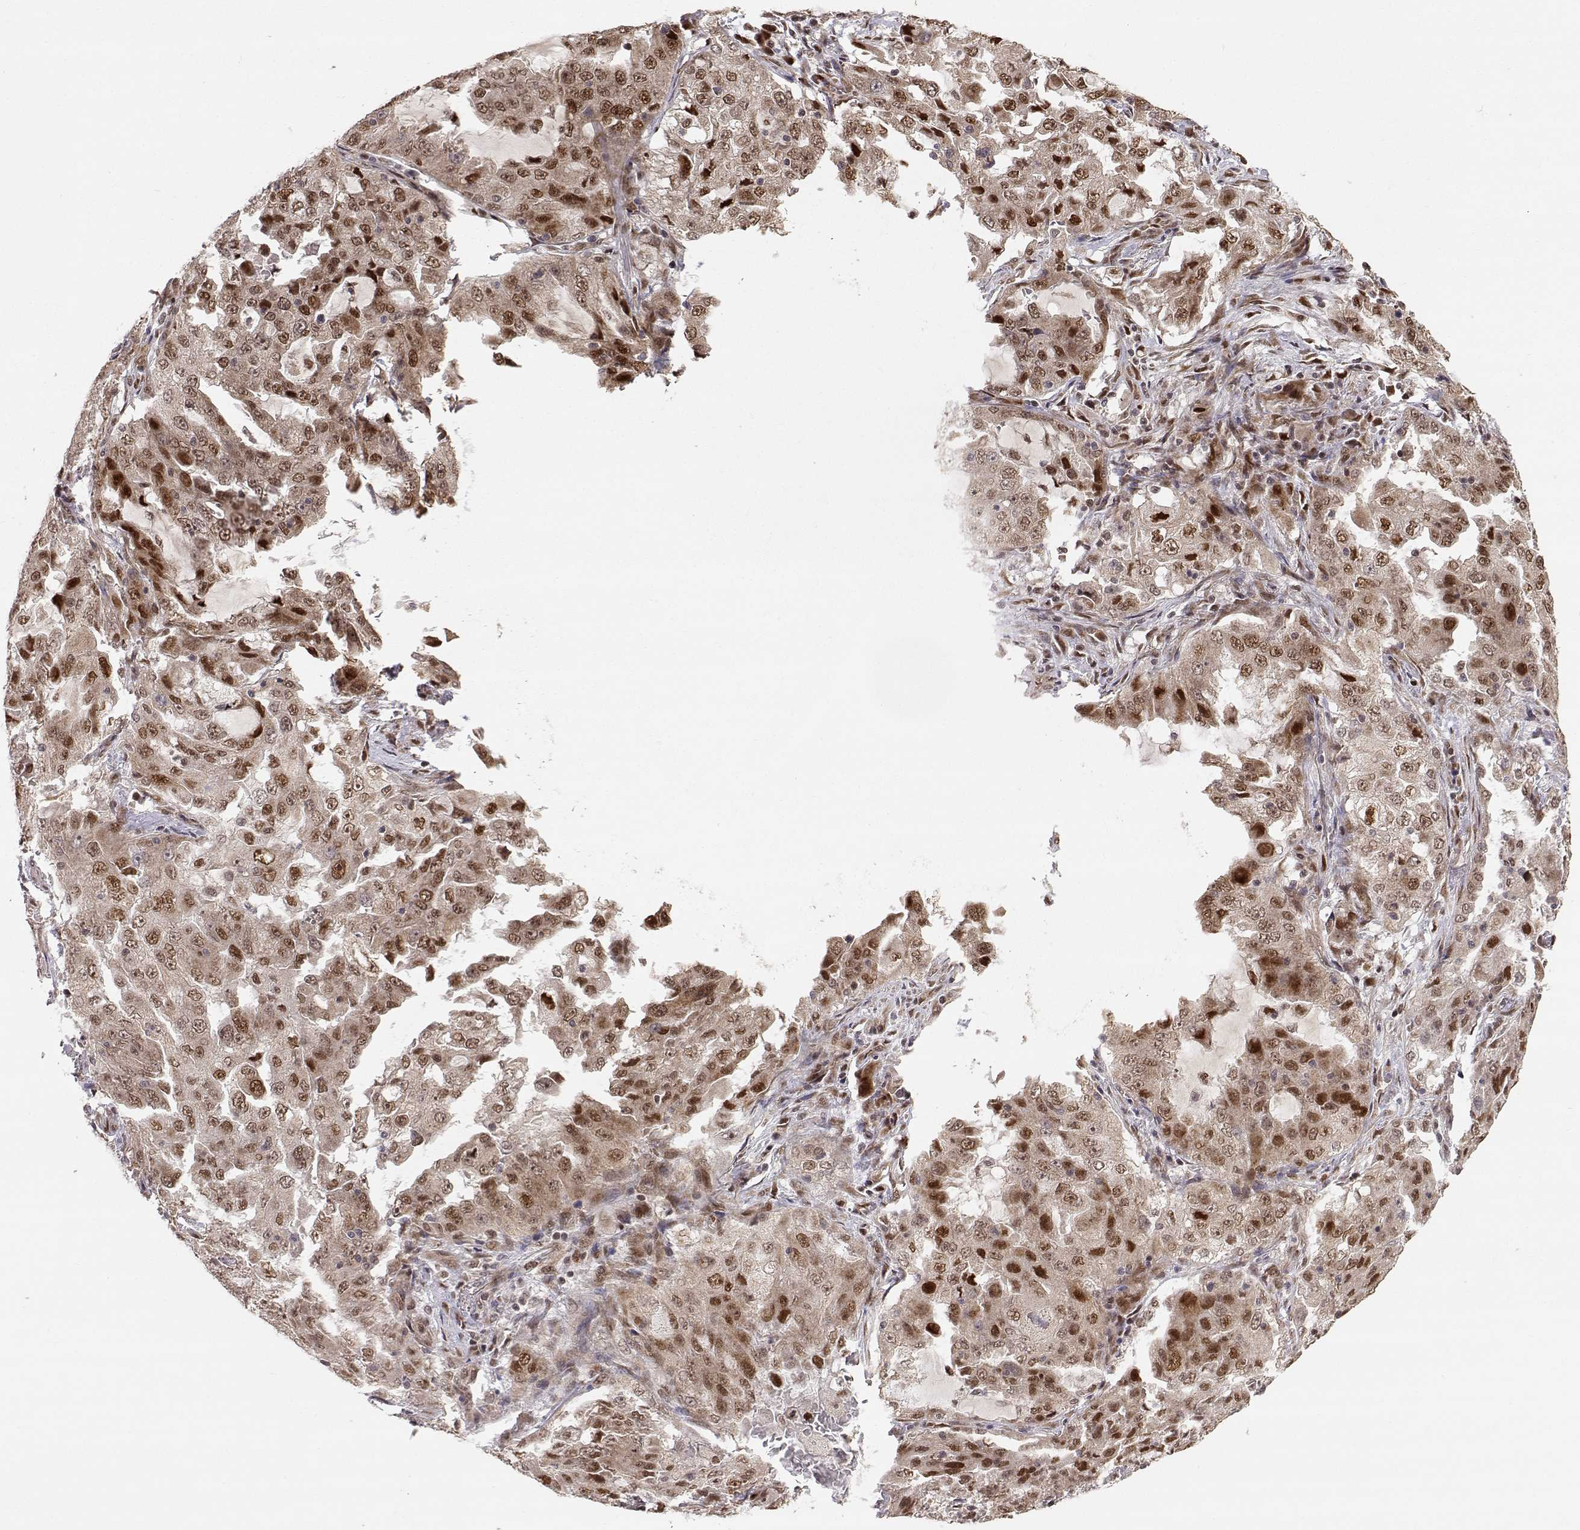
{"staining": {"intensity": "strong", "quantity": "<25%", "location": "nuclear"}, "tissue": "lung cancer", "cell_type": "Tumor cells", "image_type": "cancer", "snomed": [{"axis": "morphology", "description": "Adenocarcinoma, NOS"}, {"axis": "topography", "description": "Lung"}], "caption": "About <25% of tumor cells in human adenocarcinoma (lung) reveal strong nuclear protein expression as visualized by brown immunohistochemical staining.", "gene": "BRCA1", "patient": {"sex": "female", "age": 61}}